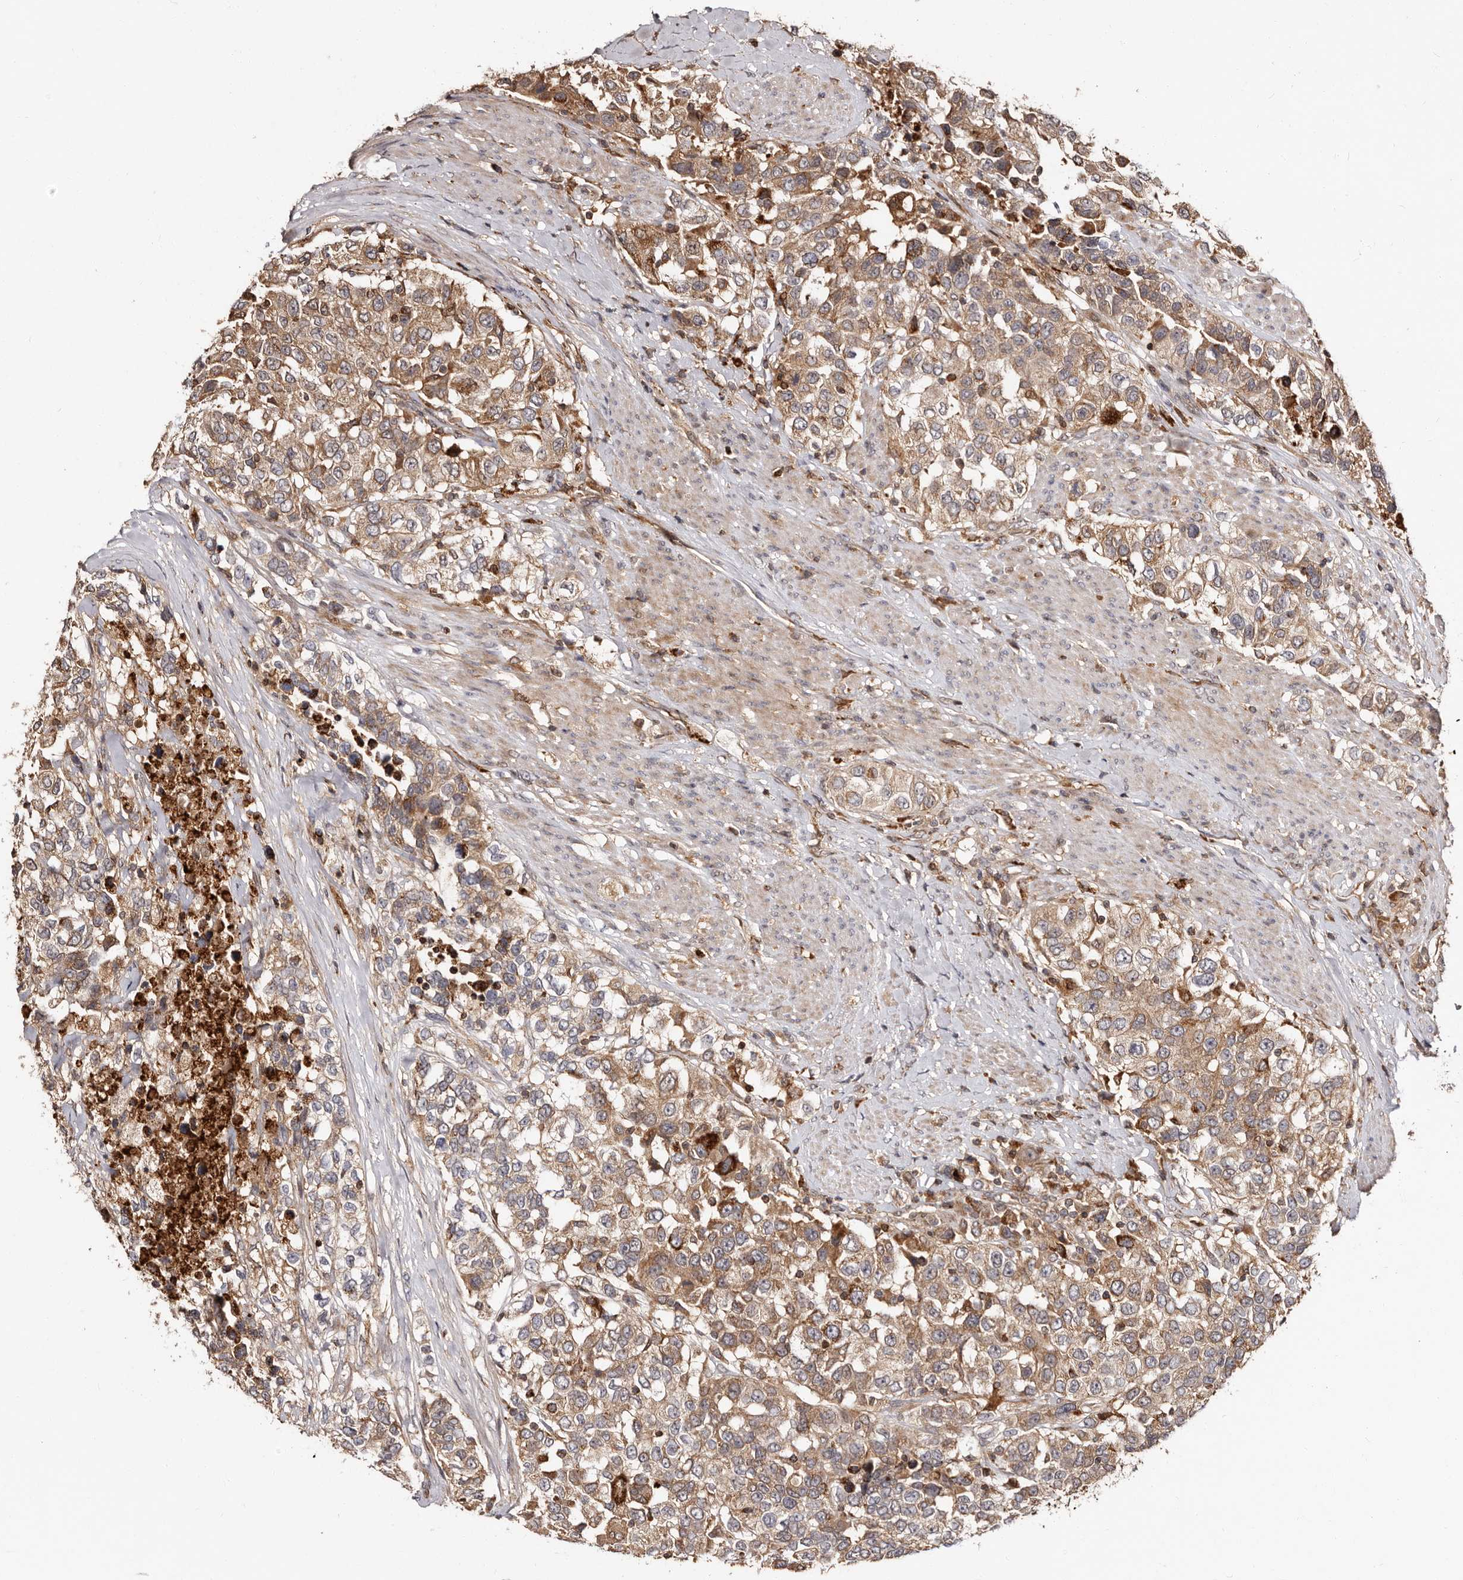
{"staining": {"intensity": "moderate", "quantity": ">75%", "location": "cytoplasmic/membranous"}, "tissue": "urothelial cancer", "cell_type": "Tumor cells", "image_type": "cancer", "snomed": [{"axis": "morphology", "description": "Urothelial carcinoma, High grade"}, {"axis": "topography", "description": "Urinary bladder"}], "caption": "An image showing moderate cytoplasmic/membranous expression in about >75% of tumor cells in high-grade urothelial carcinoma, as visualized by brown immunohistochemical staining.", "gene": "BAX", "patient": {"sex": "female", "age": 80}}